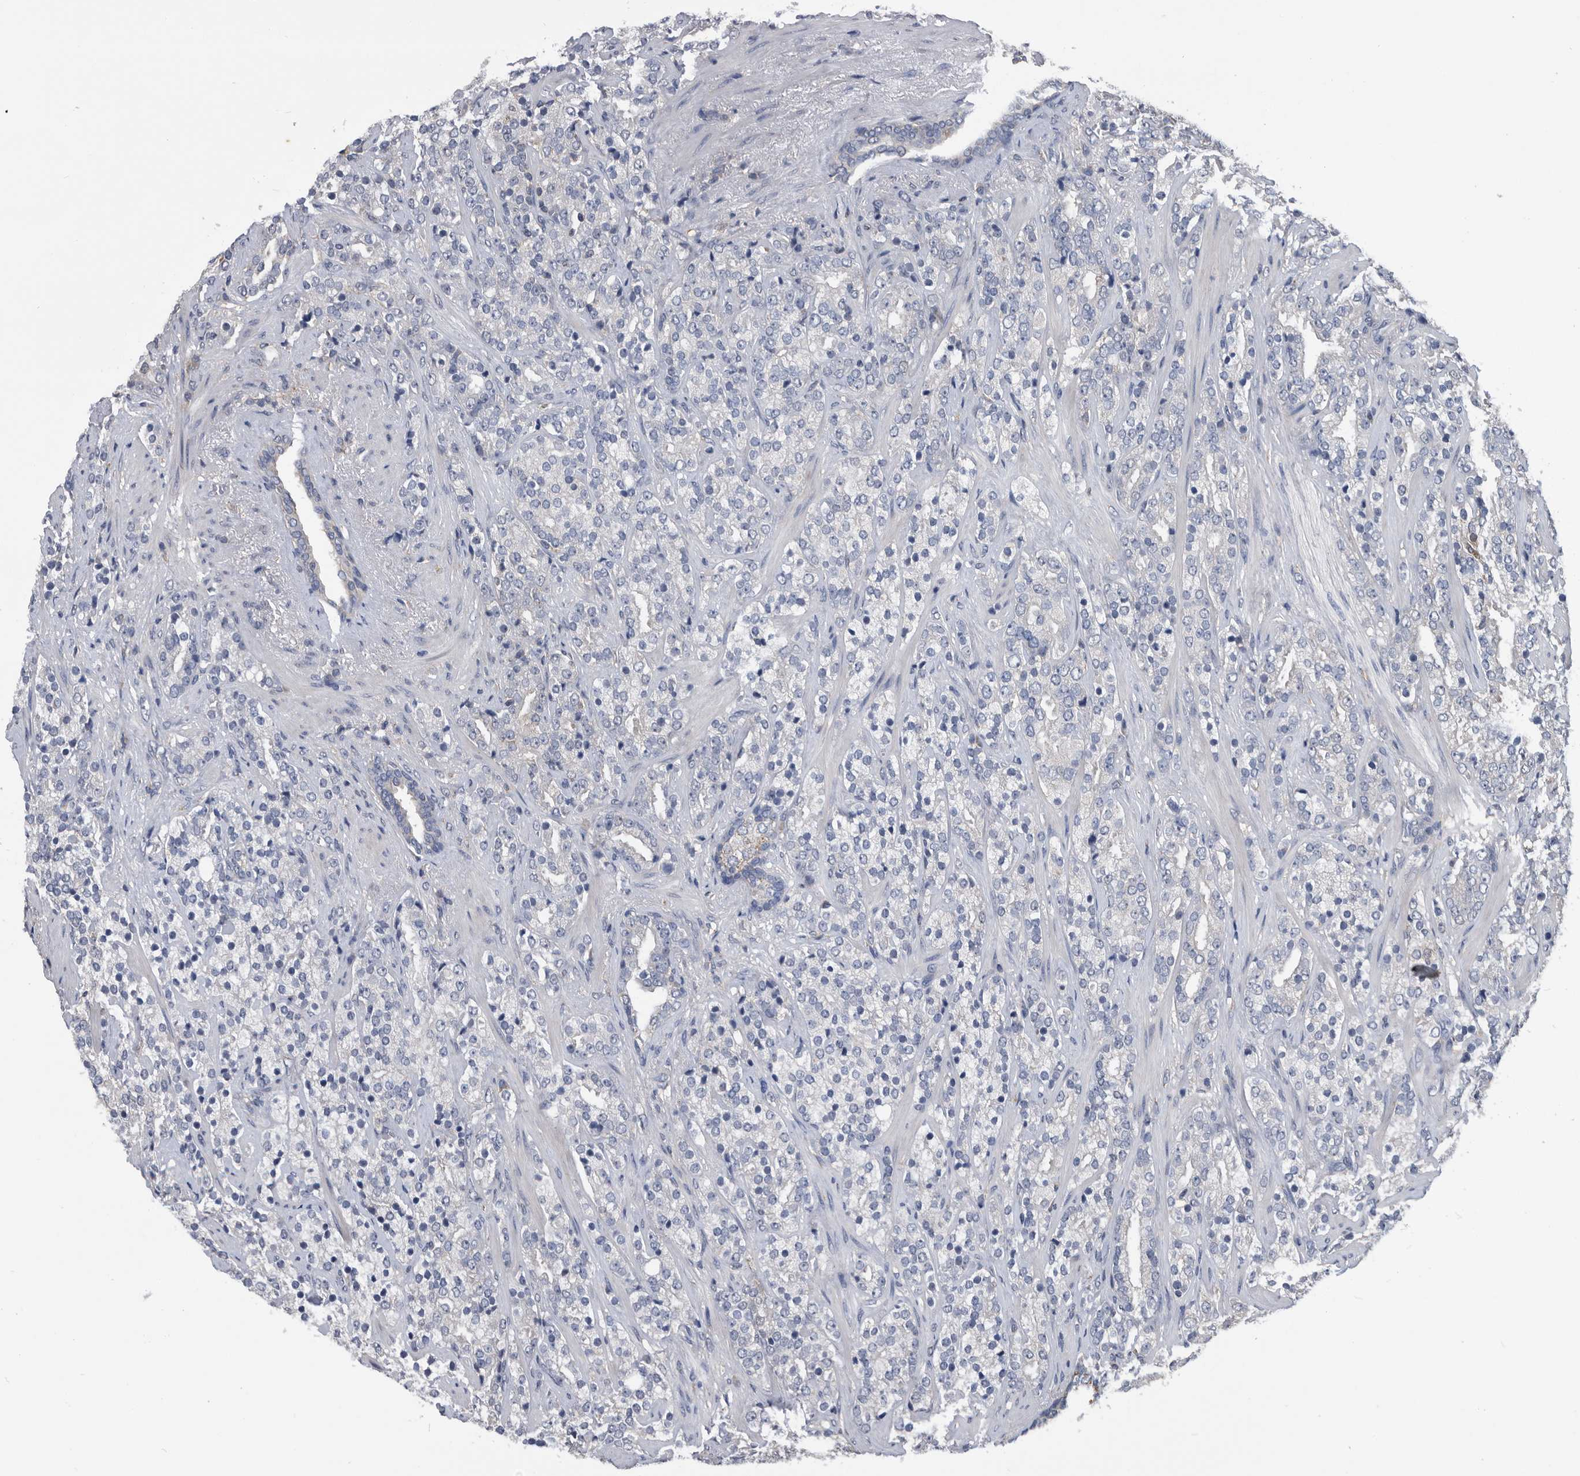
{"staining": {"intensity": "negative", "quantity": "none", "location": "none"}, "tissue": "prostate cancer", "cell_type": "Tumor cells", "image_type": "cancer", "snomed": [{"axis": "morphology", "description": "Adenocarcinoma, High grade"}, {"axis": "topography", "description": "Prostate"}], "caption": "Adenocarcinoma (high-grade) (prostate) was stained to show a protein in brown. There is no significant positivity in tumor cells. (DAB (3,3'-diaminobenzidine) immunohistochemistry (IHC) with hematoxylin counter stain).", "gene": "NRBP1", "patient": {"sex": "male", "age": 71}}